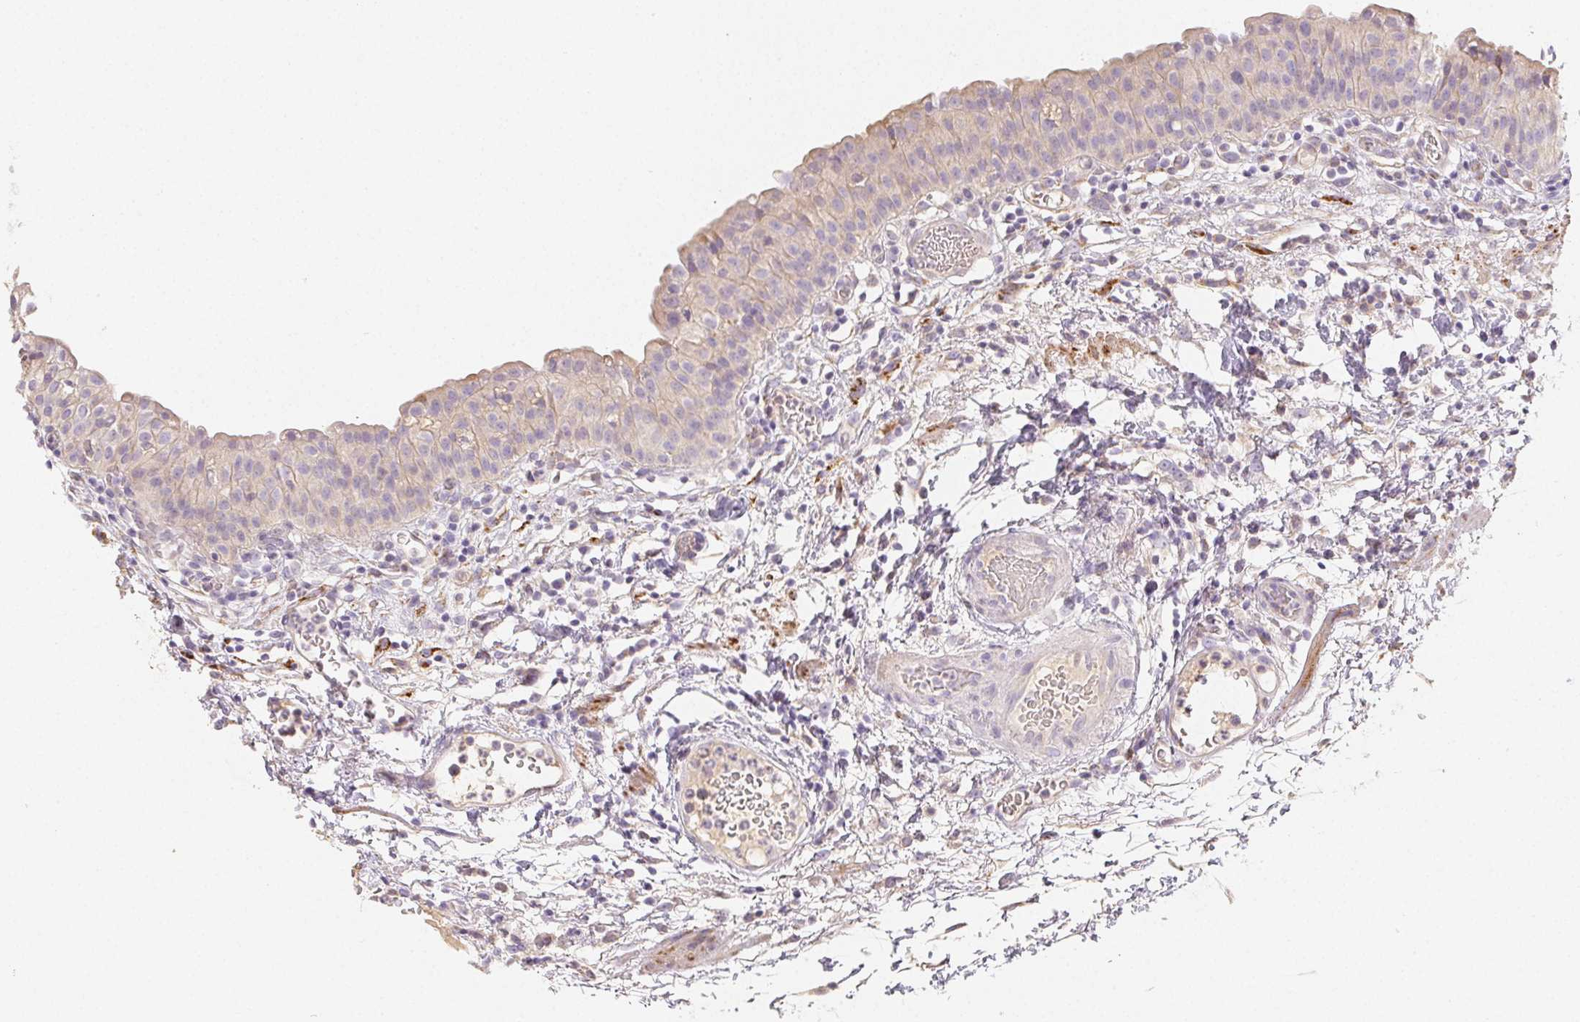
{"staining": {"intensity": "strong", "quantity": "25%-75%", "location": "cytoplasmic/membranous"}, "tissue": "urinary bladder", "cell_type": "Urothelial cells", "image_type": "normal", "snomed": [{"axis": "morphology", "description": "Normal tissue, NOS"}, {"axis": "morphology", "description": "Inflammation, NOS"}, {"axis": "topography", "description": "Urinary bladder"}], "caption": "Protein analysis of benign urinary bladder shows strong cytoplasmic/membranous expression in about 25%-75% of urothelial cells.", "gene": "ACVR1B", "patient": {"sex": "male", "age": 57}}